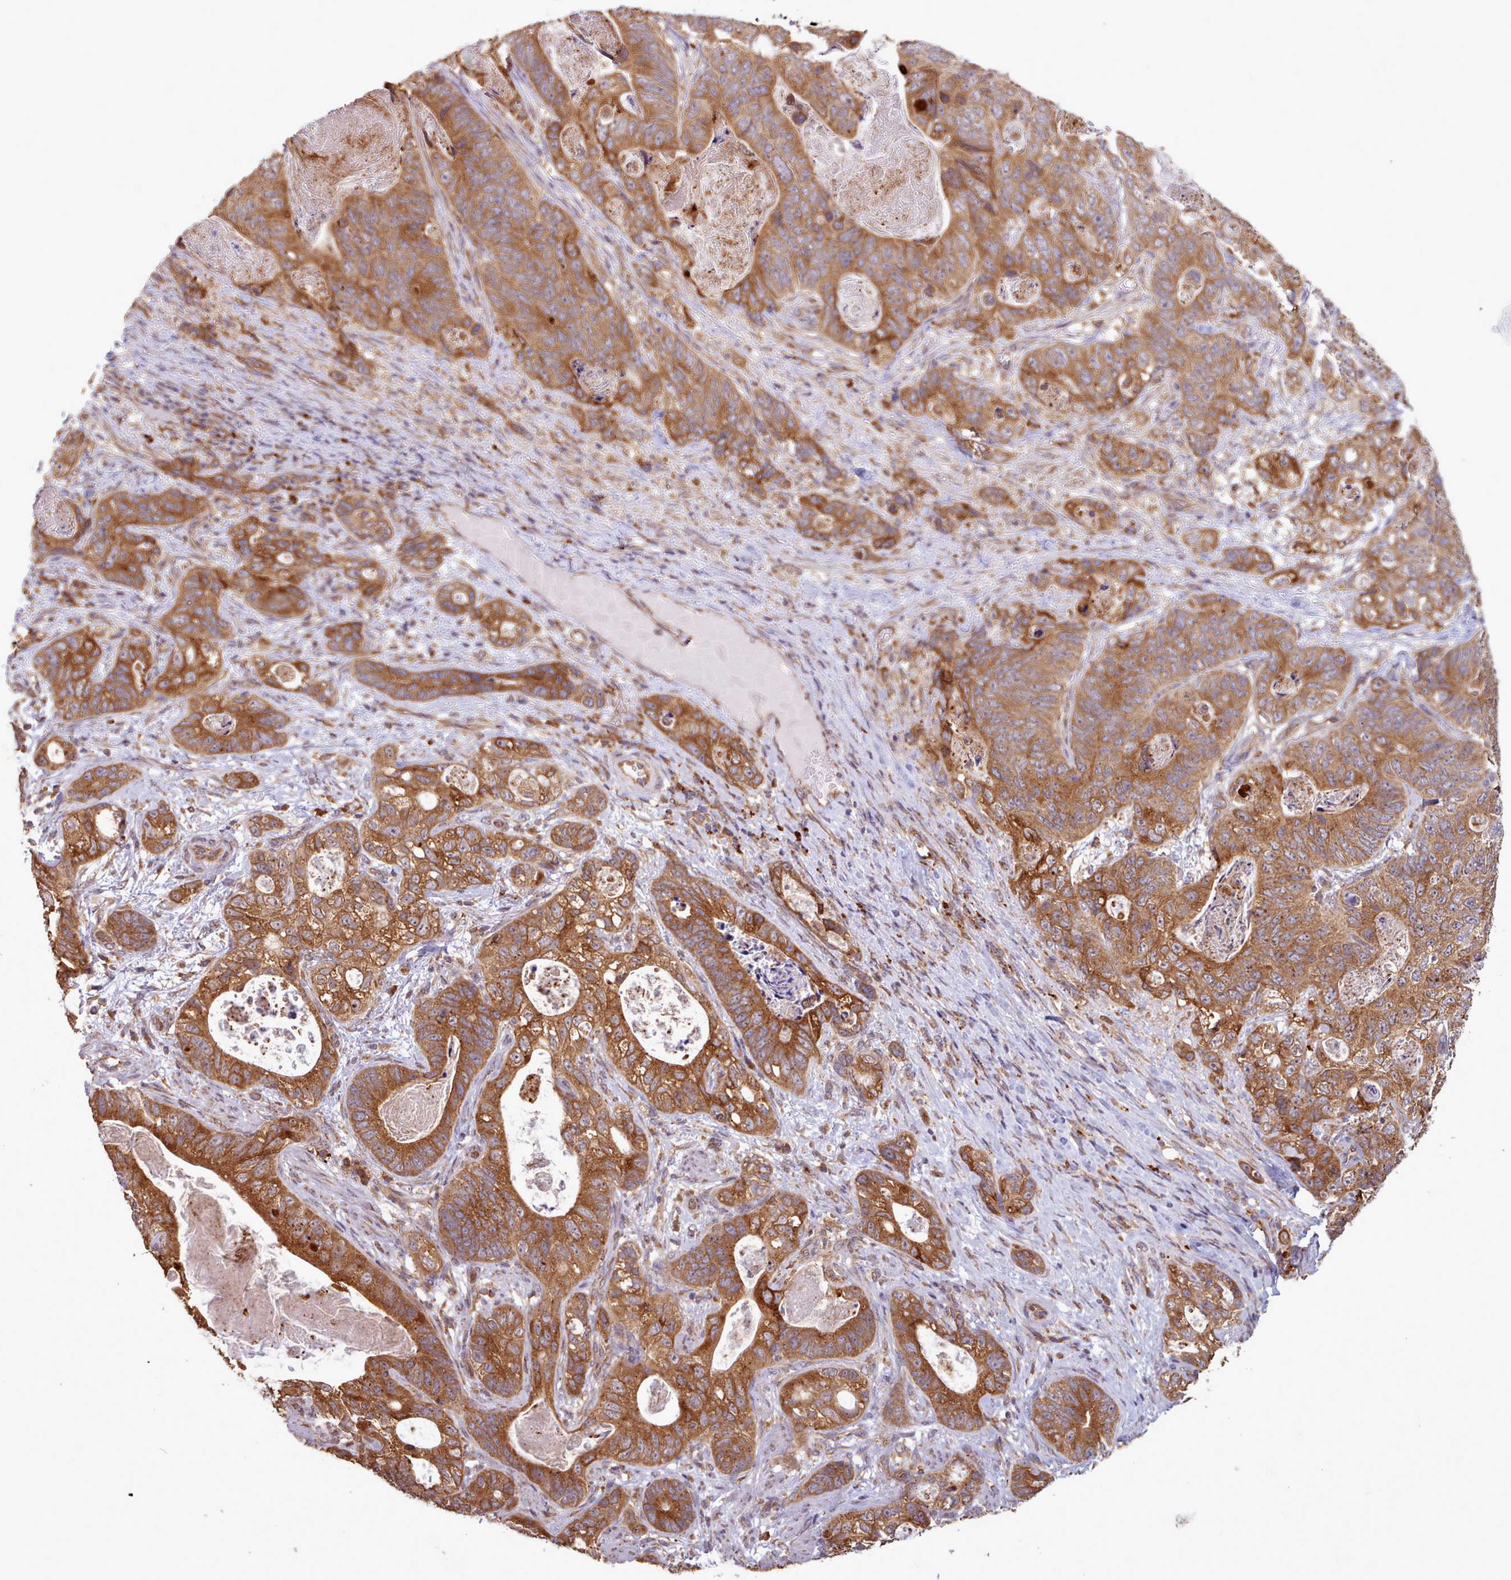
{"staining": {"intensity": "strong", "quantity": ">75%", "location": "cytoplasmic/membranous"}, "tissue": "stomach cancer", "cell_type": "Tumor cells", "image_type": "cancer", "snomed": [{"axis": "morphology", "description": "Normal tissue, NOS"}, {"axis": "morphology", "description": "Adenocarcinoma, NOS"}, {"axis": "topography", "description": "Stomach"}], "caption": "Immunohistochemistry micrograph of adenocarcinoma (stomach) stained for a protein (brown), which shows high levels of strong cytoplasmic/membranous expression in about >75% of tumor cells.", "gene": "CRYBG1", "patient": {"sex": "female", "age": 89}}